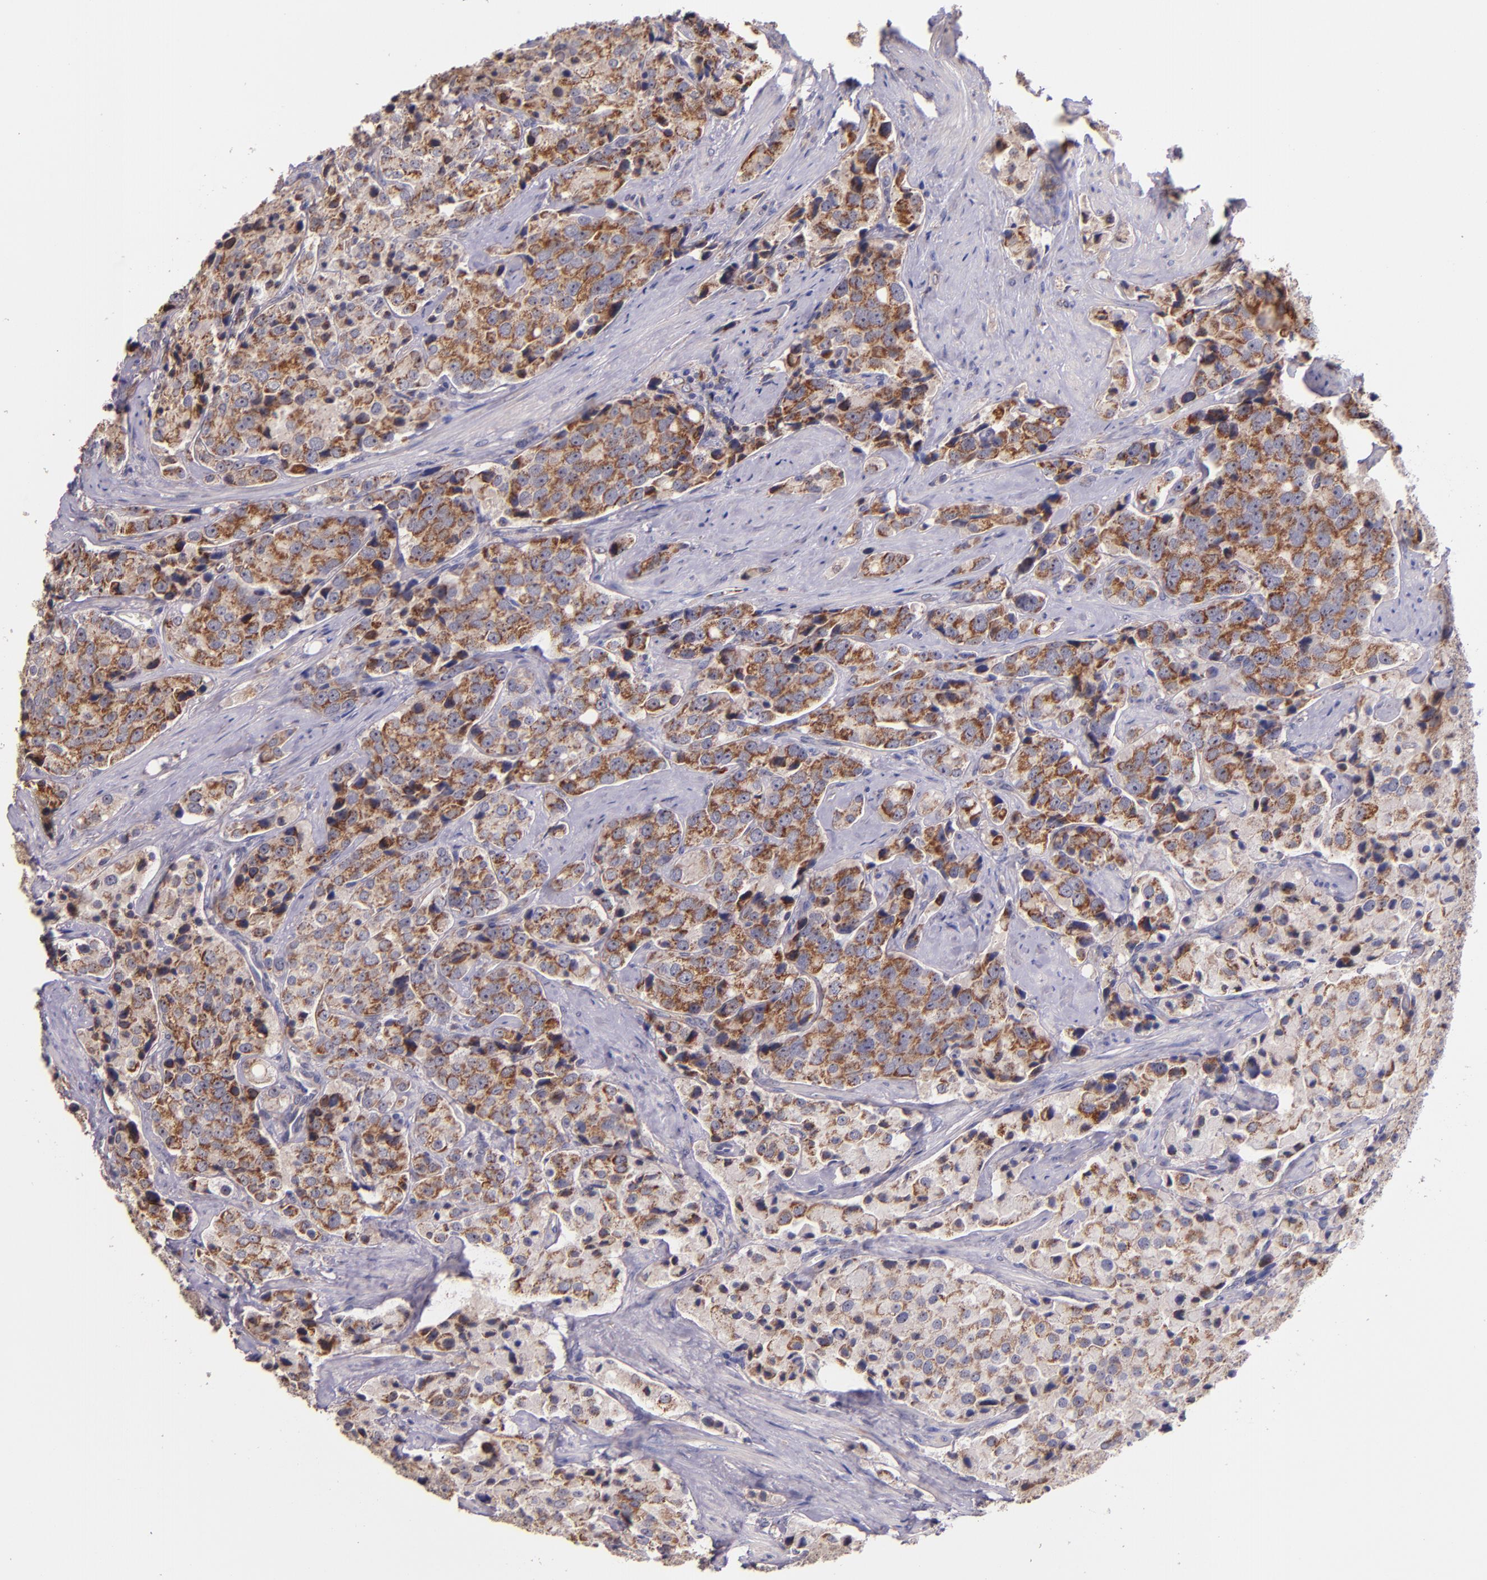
{"staining": {"intensity": "moderate", "quantity": "25%-75%", "location": "cytoplasmic/membranous"}, "tissue": "prostate cancer", "cell_type": "Tumor cells", "image_type": "cancer", "snomed": [{"axis": "morphology", "description": "Adenocarcinoma, Medium grade"}, {"axis": "topography", "description": "Prostate"}], "caption": "Adenocarcinoma (medium-grade) (prostate) tissue shows moderate cytoplasmic/membranous expression in approximately 25%-75% of tumor cells (Stains: DAB (3,3'-diaminobenzidine) in brown, nuclei in blue, Microscopy: brightfield microscopy at high magnification).", "gene": "SHC1", "patient": {"sex": "male", "age": 70}}